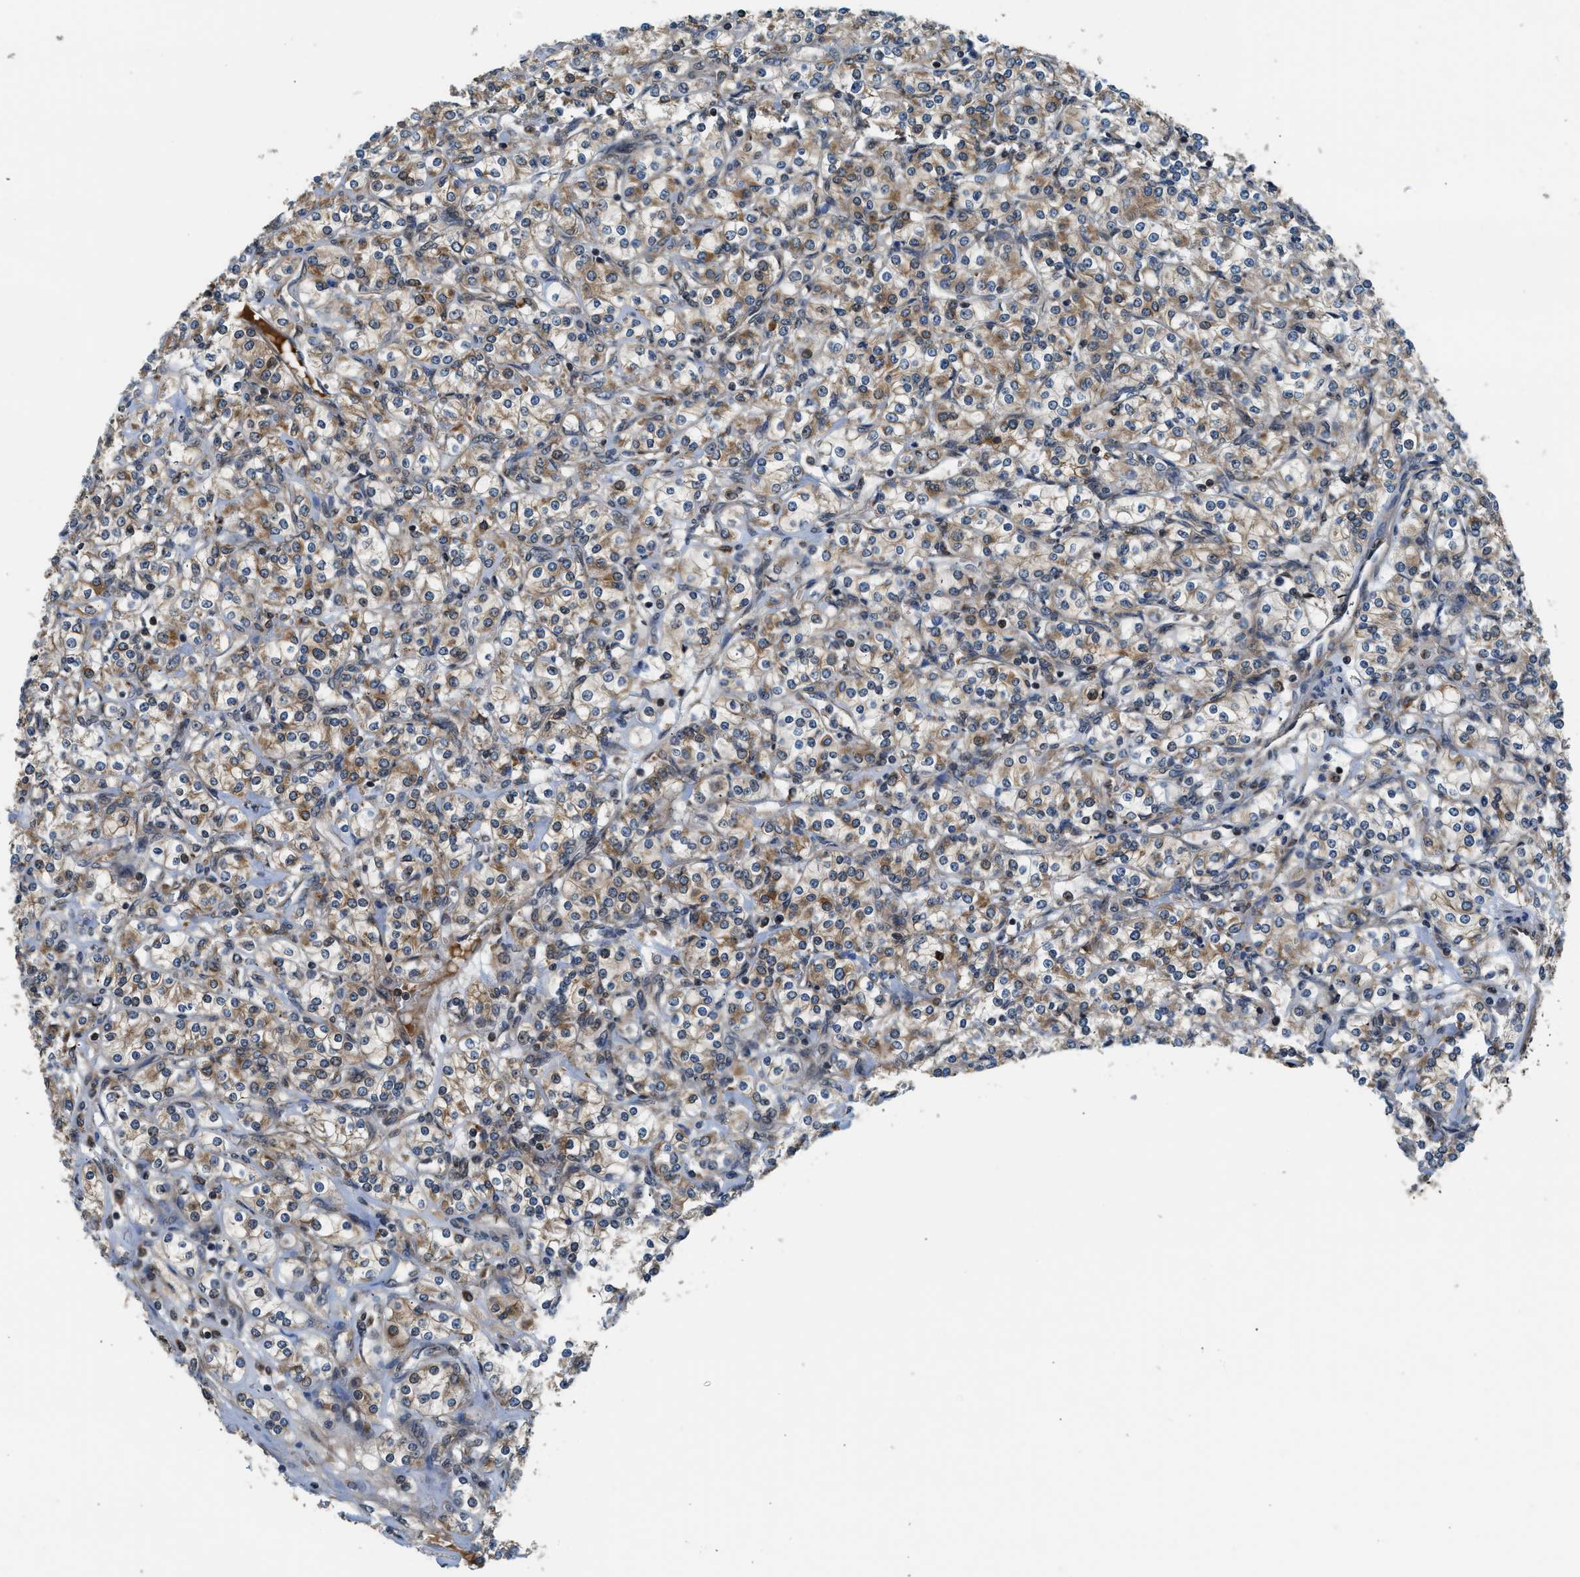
{"staining": {"intensity": "moderate", "quantity": "25%-75%", "location": "cytoplasmic/membranous"}, "tissue": "renal cancer", "cell_type": "Tumor cells", "image_type": "cancer", "snomed": [{"axis": "morphology", "description": "Adenocarcinoma, NOS"}, {"axis": "topography", "description": "Kidney"}], "caption": "A micrograph showing moderate cytoplasmic/membranous expression in about 25%-75% of tumor cells in renal cancer (adenocarcinoma), as visualized by brown immunohistochemical staining.", "gene": "RETREG3", "patient": {"sex": "male", "age": 77}}